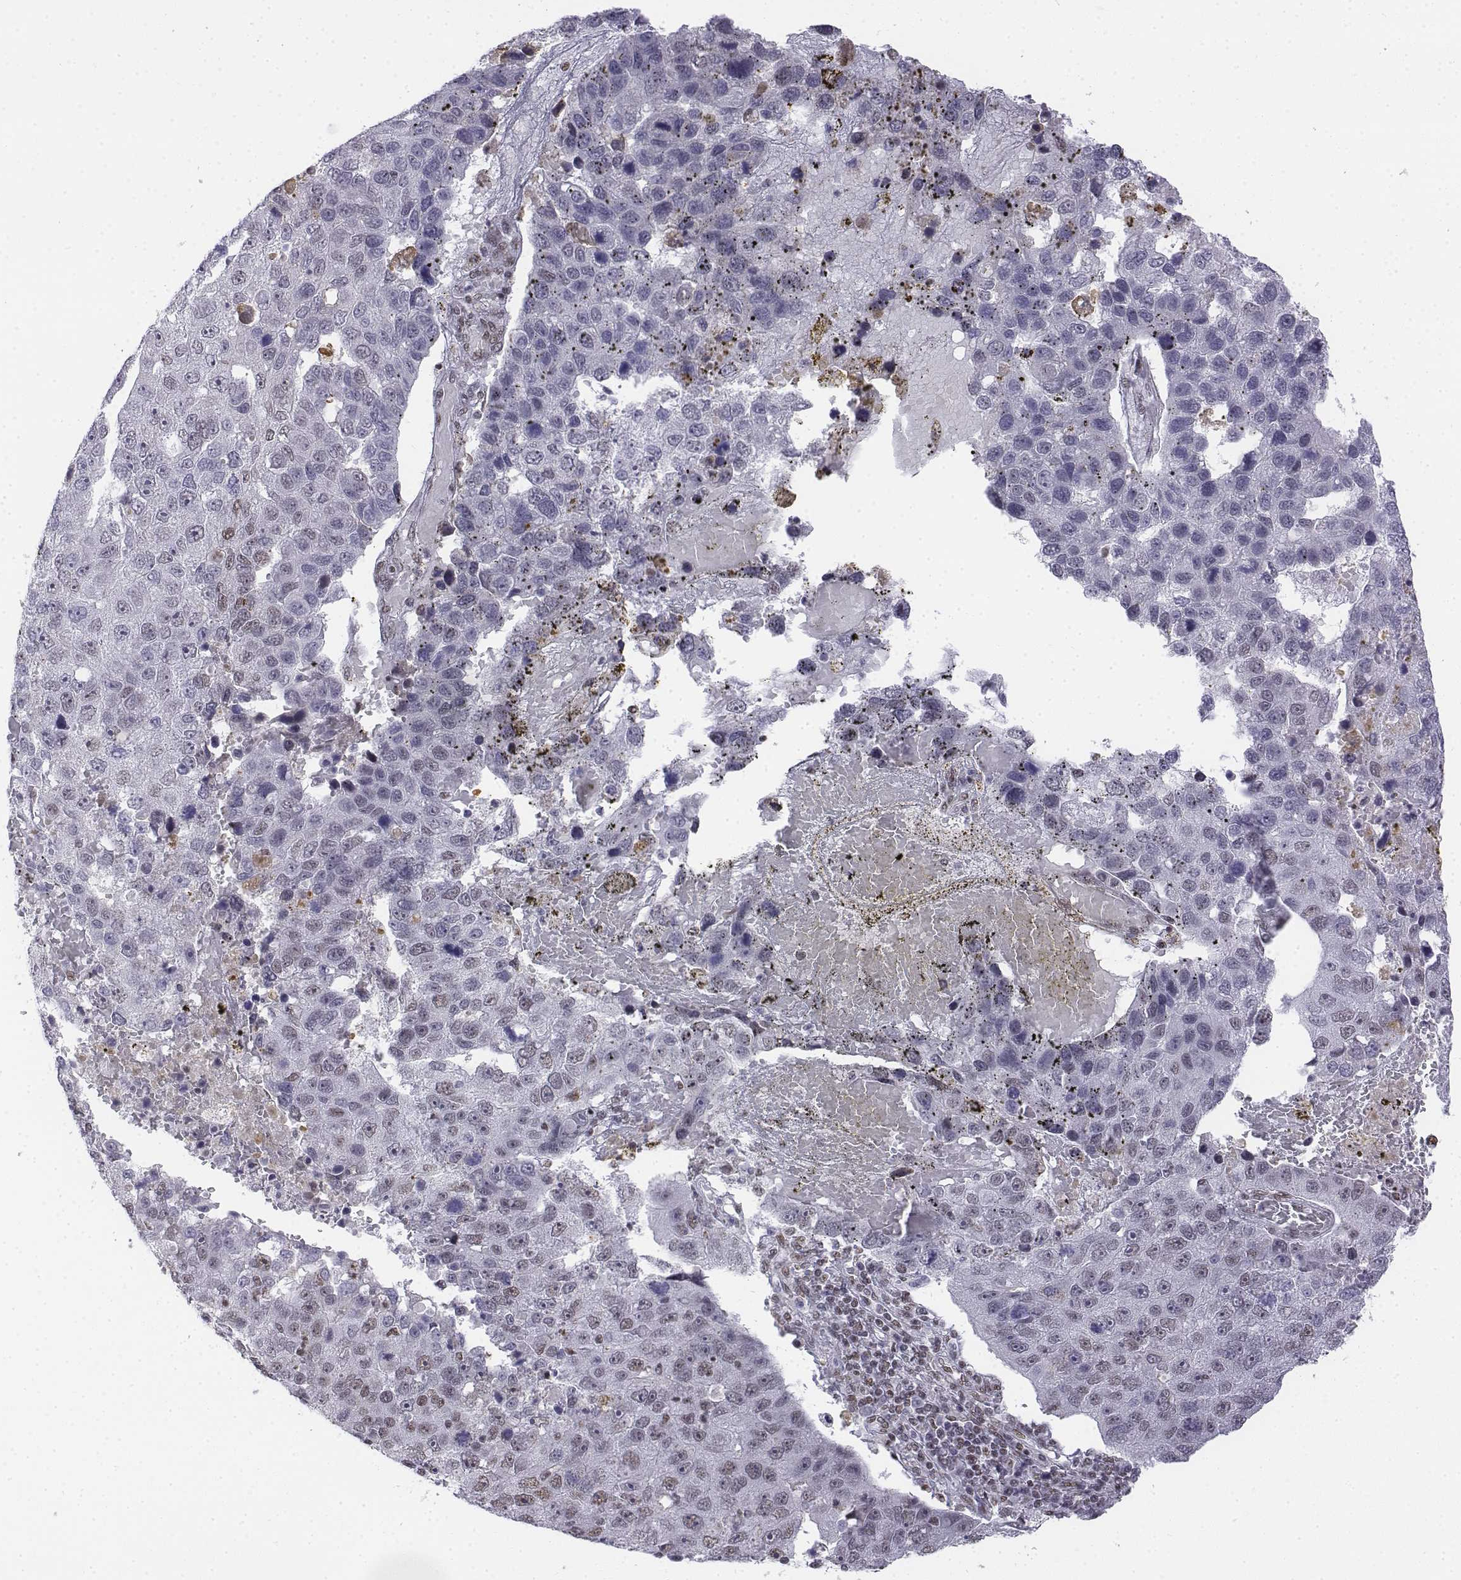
{"staining": {"intensity": "weak", "quantity": "25%-75%", "location": "nuclear"}, "tissue": "pancreatic cancer", "cell_type": "Tumor cells", "image_type": "cancer", "snomed": [{"axis": "morphology", "description": "Adenocarcinoma, NOS"}, {"axis": "topography", "description": "Pancreas"}], "caption": "A high-resolution histopathology image shows IHC staining of pancreatic cancer (adenocarcinoma), which reveals weak nuclear expression in about 25%-75% of tumor cells.", "gene": "SETD1A", "patient": {"sex": "female", "age": 61}}